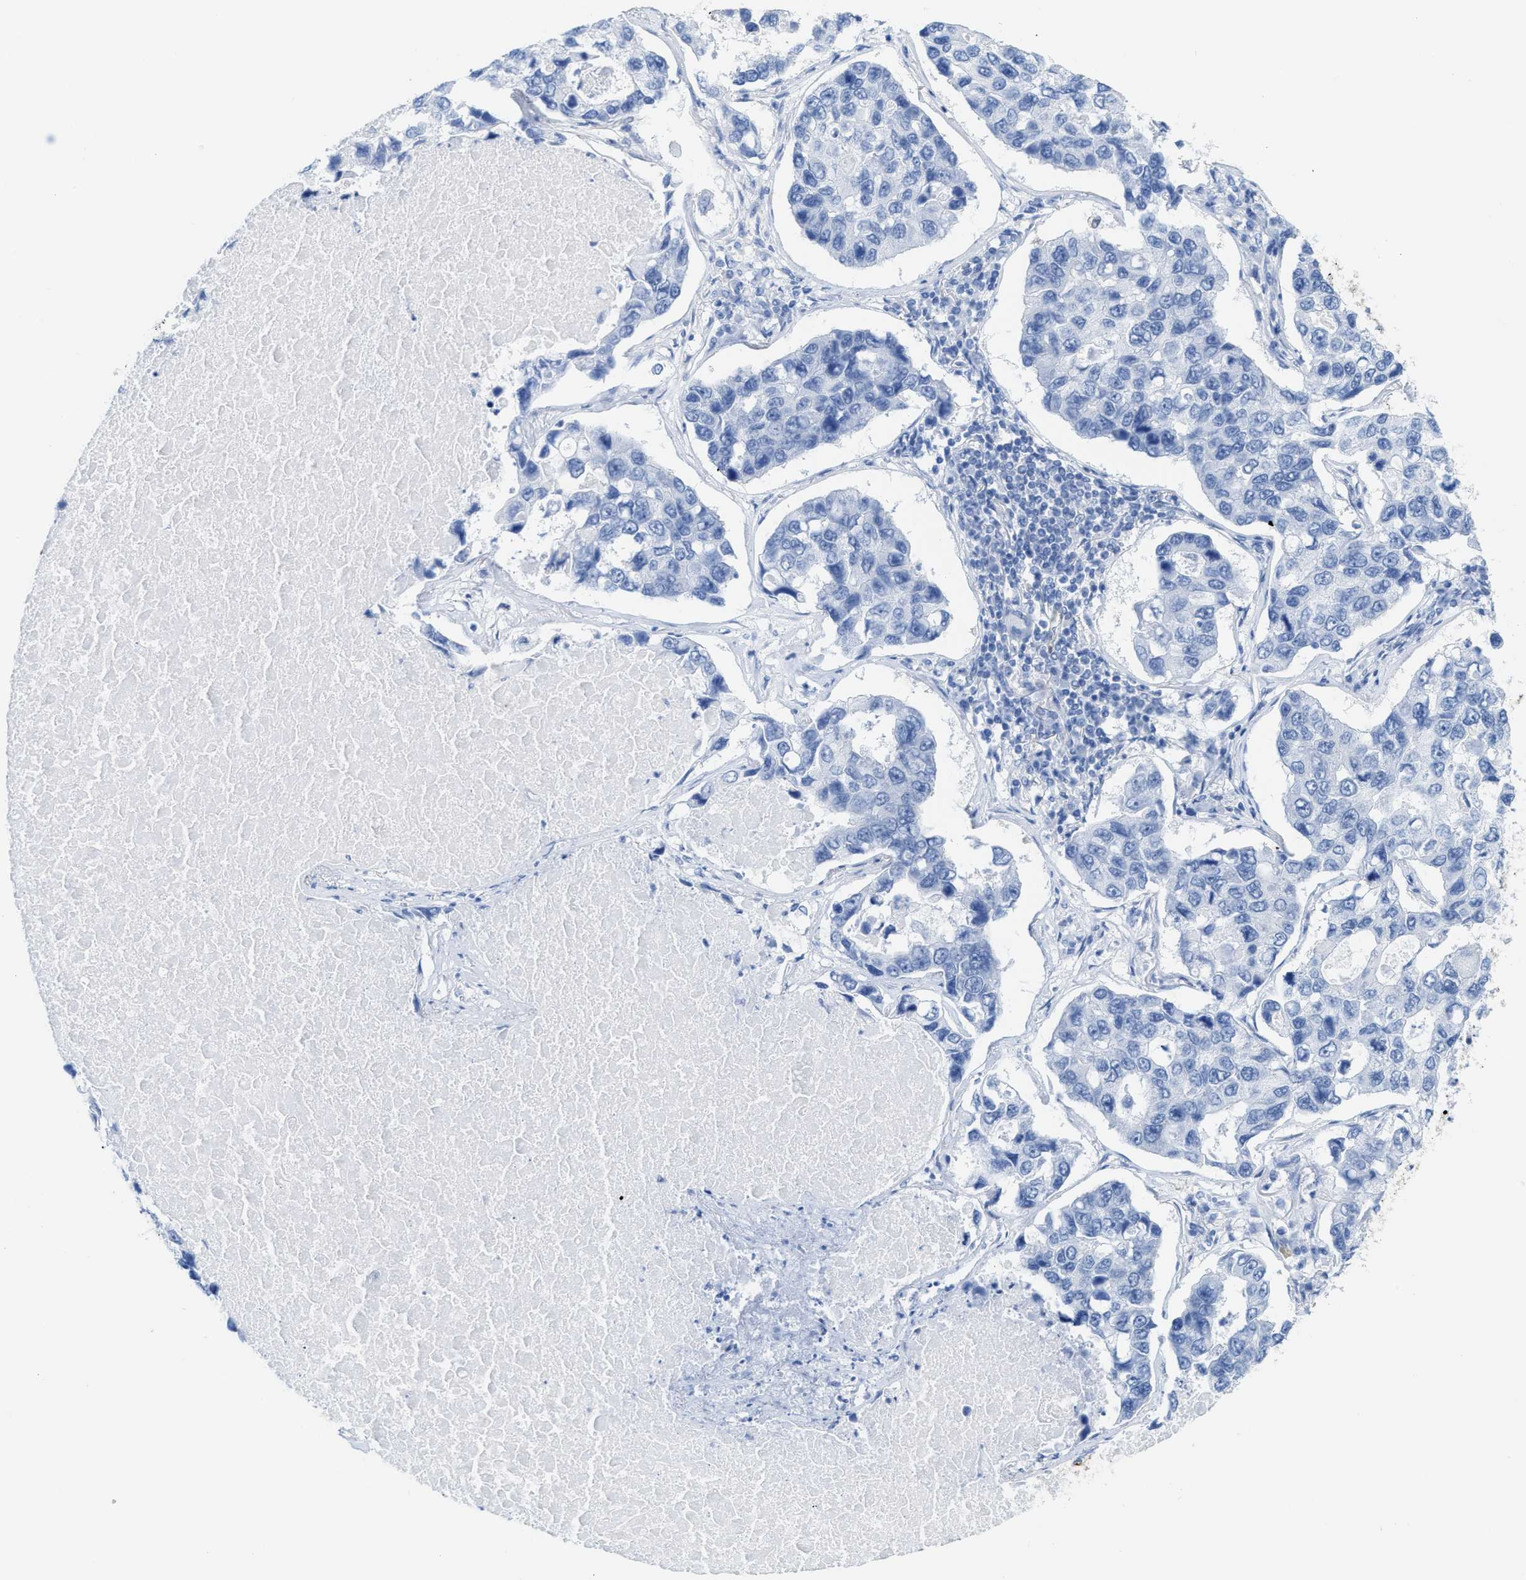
{"staining": {"intensity": "negative", "quantity": "none", "location": "none"}, "tissue": "lung cancer", "cell_type": "Tumor cells", "image_type": "cancer", "snomed": [{"axis": "morphology", "description": "Adenocarcinoma, NOS"}, {"axis": "topography", "description": "Lung"}], "caption": "This is an IHC histopathology image of human adenocarcinoma (lung). There is no staining in tumor cells.", "gene": "ASS1", "patient": {"sex": "male", "age": 64}}